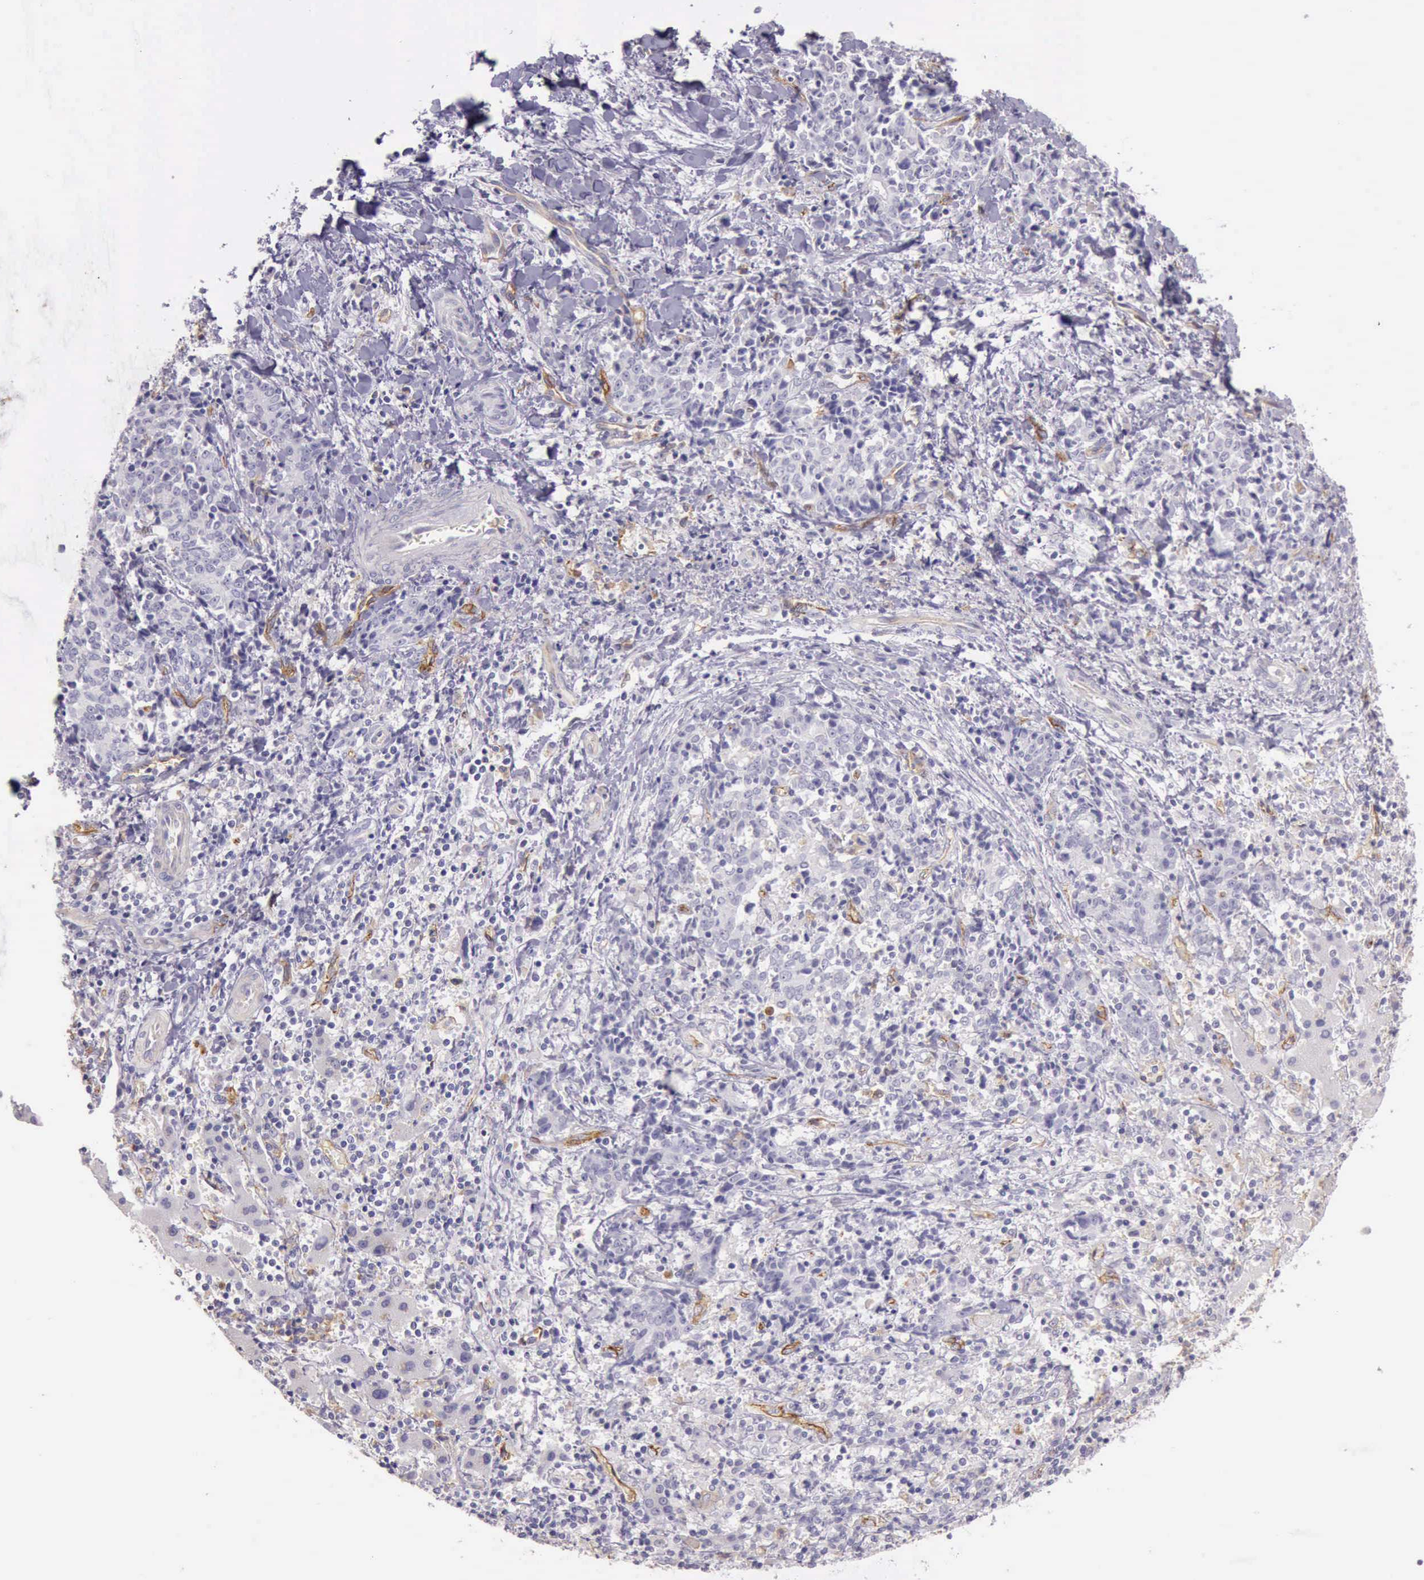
{"staining": {"intensity": "negative", "quantity": "none", "location": "none"}, "tissue": "liver cancer", "cell_type": "Tumor cells", "image_type": "cancer", "snomed": [{"axis": "morphology", "description": "Cholangiocarcinoma"}, {"axis": "topography", "description": "Liver"}], "caption": "Micrograph shows no significant protein staining in tumor cells of liver cancer. The staining is performed using DAB brown chromogen with nuclei counter-stained in using hematoxylin.", "gene": "TCEANC", "patient": {"sex": "male", "age": 57}}